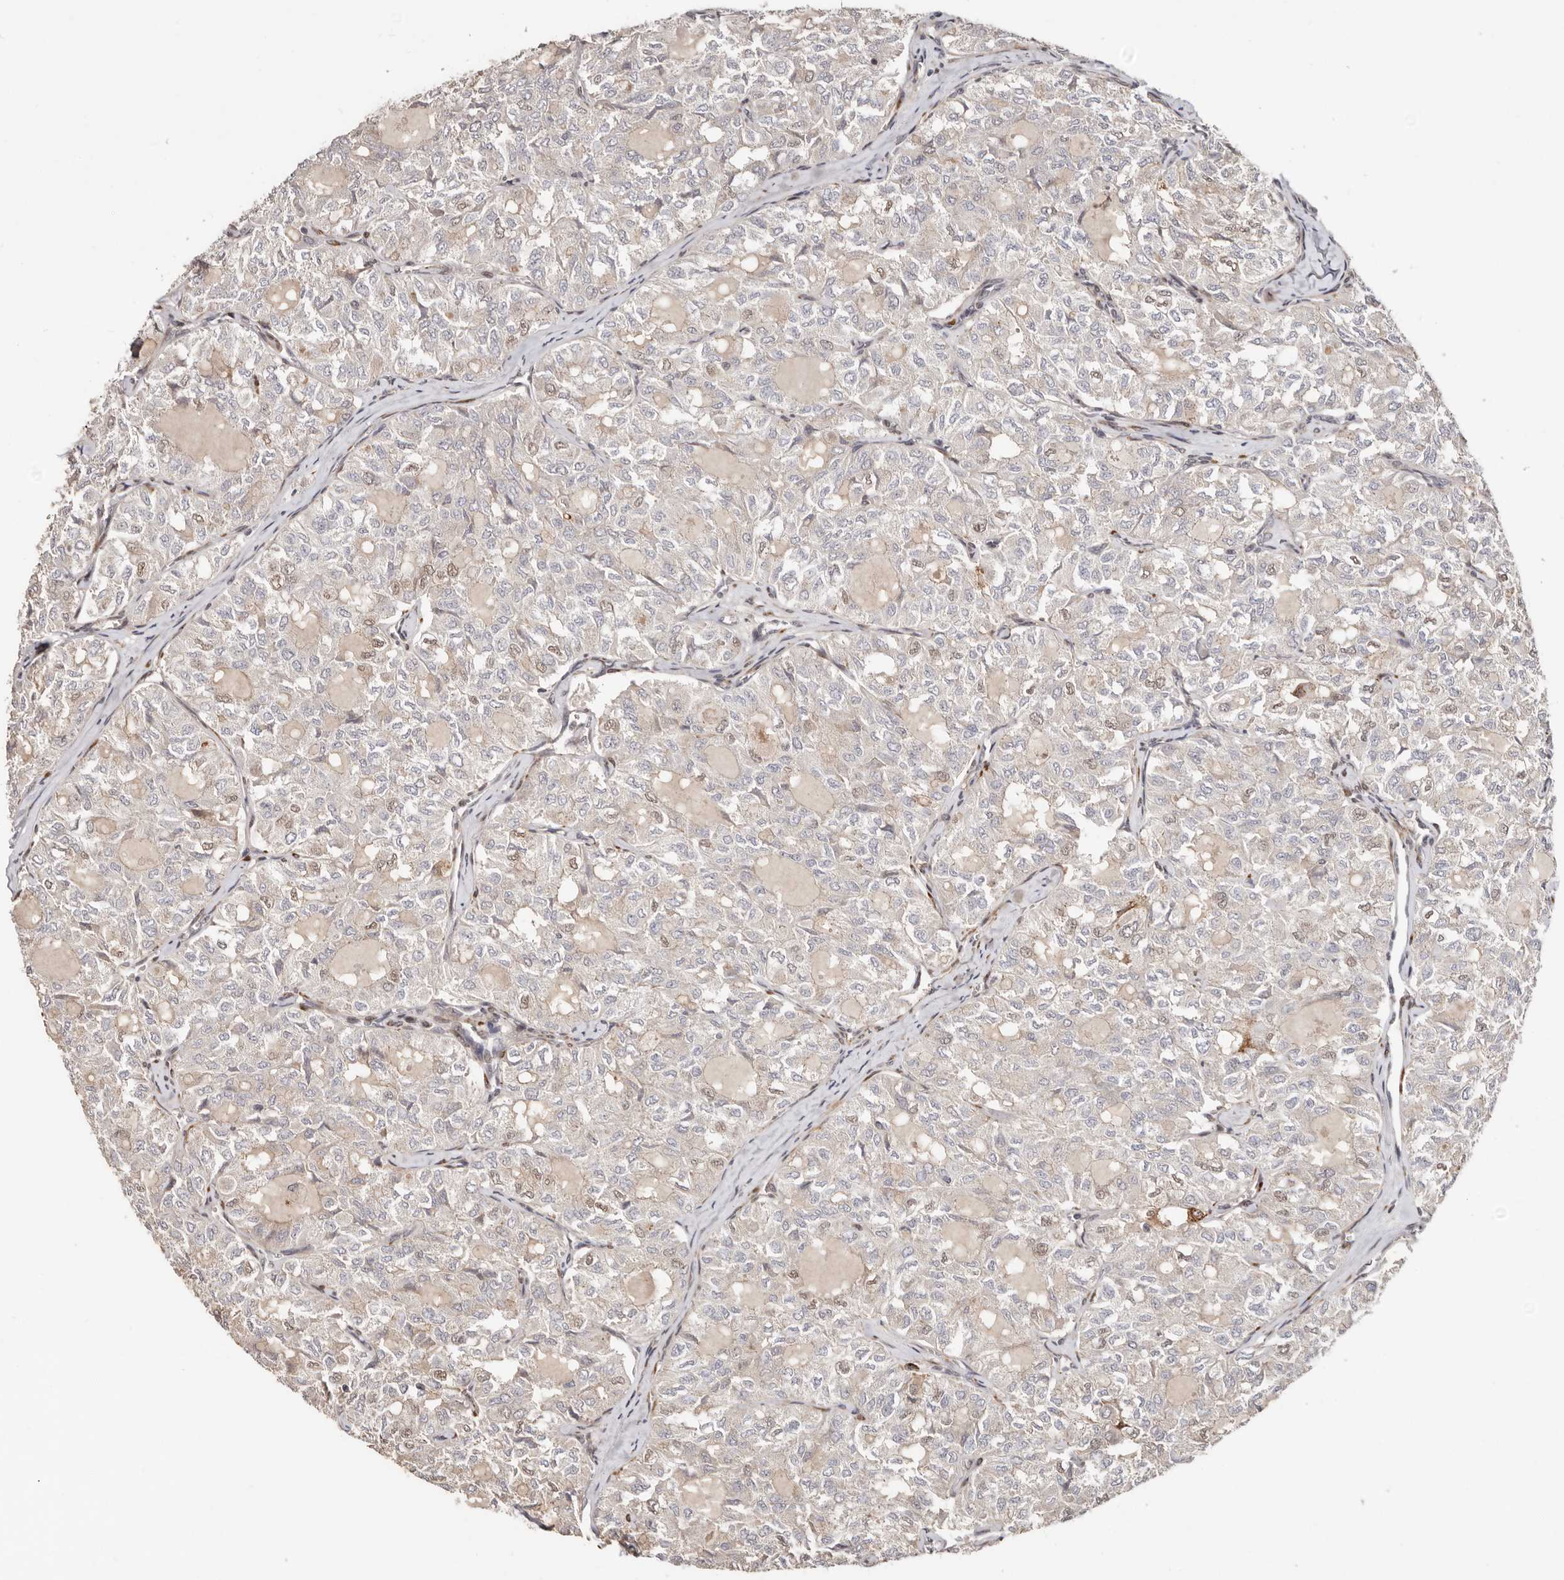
{"staining": {"intensity": "weak", "quantity": "25%-75%", "location": "nuclear"}, "tissue": "thyroid cancer", "cell_type": "Tumor cells", "image_type": "cancer", "snomed": [{"axis": "morphology", "description": "Follicular adenoma carcinoma, NOS"}, {"axis": "topography", "description": "Thyroid gland"}], "caption": "There is low levels of weak nuclear staining in tumor cells of thyroid cancer, as demonstrated by immunohistochemical staining (brown color).", "gene": "SRCAP", "patient": {"sex": "male", "age": 75}}